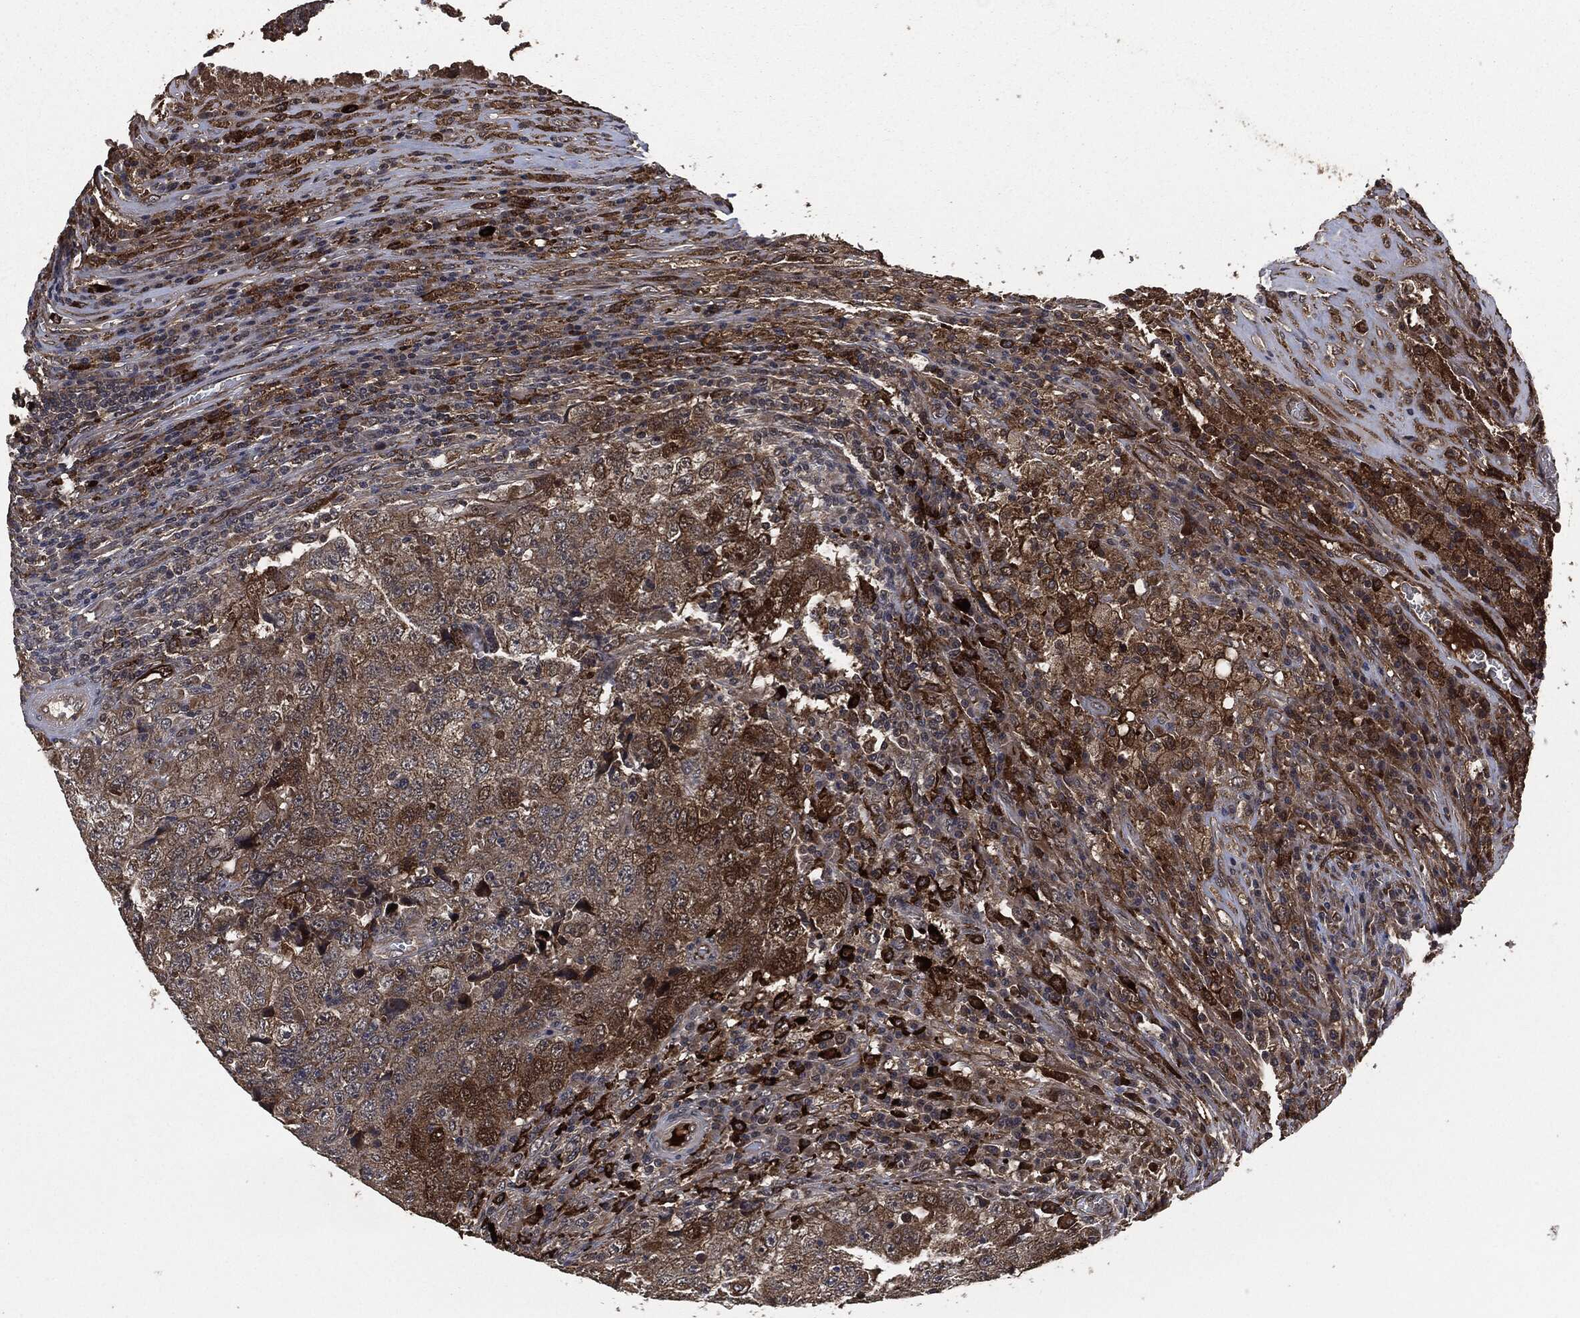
{"staining": {"intensity": "moderate", "quantity": "25%-75%", "location": "cytoplasmic/membranous"}, "tissue": "testis cancer", "cell_type": "Tumor cells", "image_type": "cancer", "snomed": [{"axis": "morphology", "description": "Necrosis, NOS"}, {"axis": "morphology", "description": "Carcinoma, Embryonal, NOS"}, {"axis": "topography", "description": "Testis"}], "caption": "Immunohistochemical staining of testis embryonal carcinoma displays medium levels of moderate cytoplasmic/membranous staining in approximately 25%-75% of tumor cells.", "gene": "CRABP2", "patient": {"sex": "male", "age": 19}}